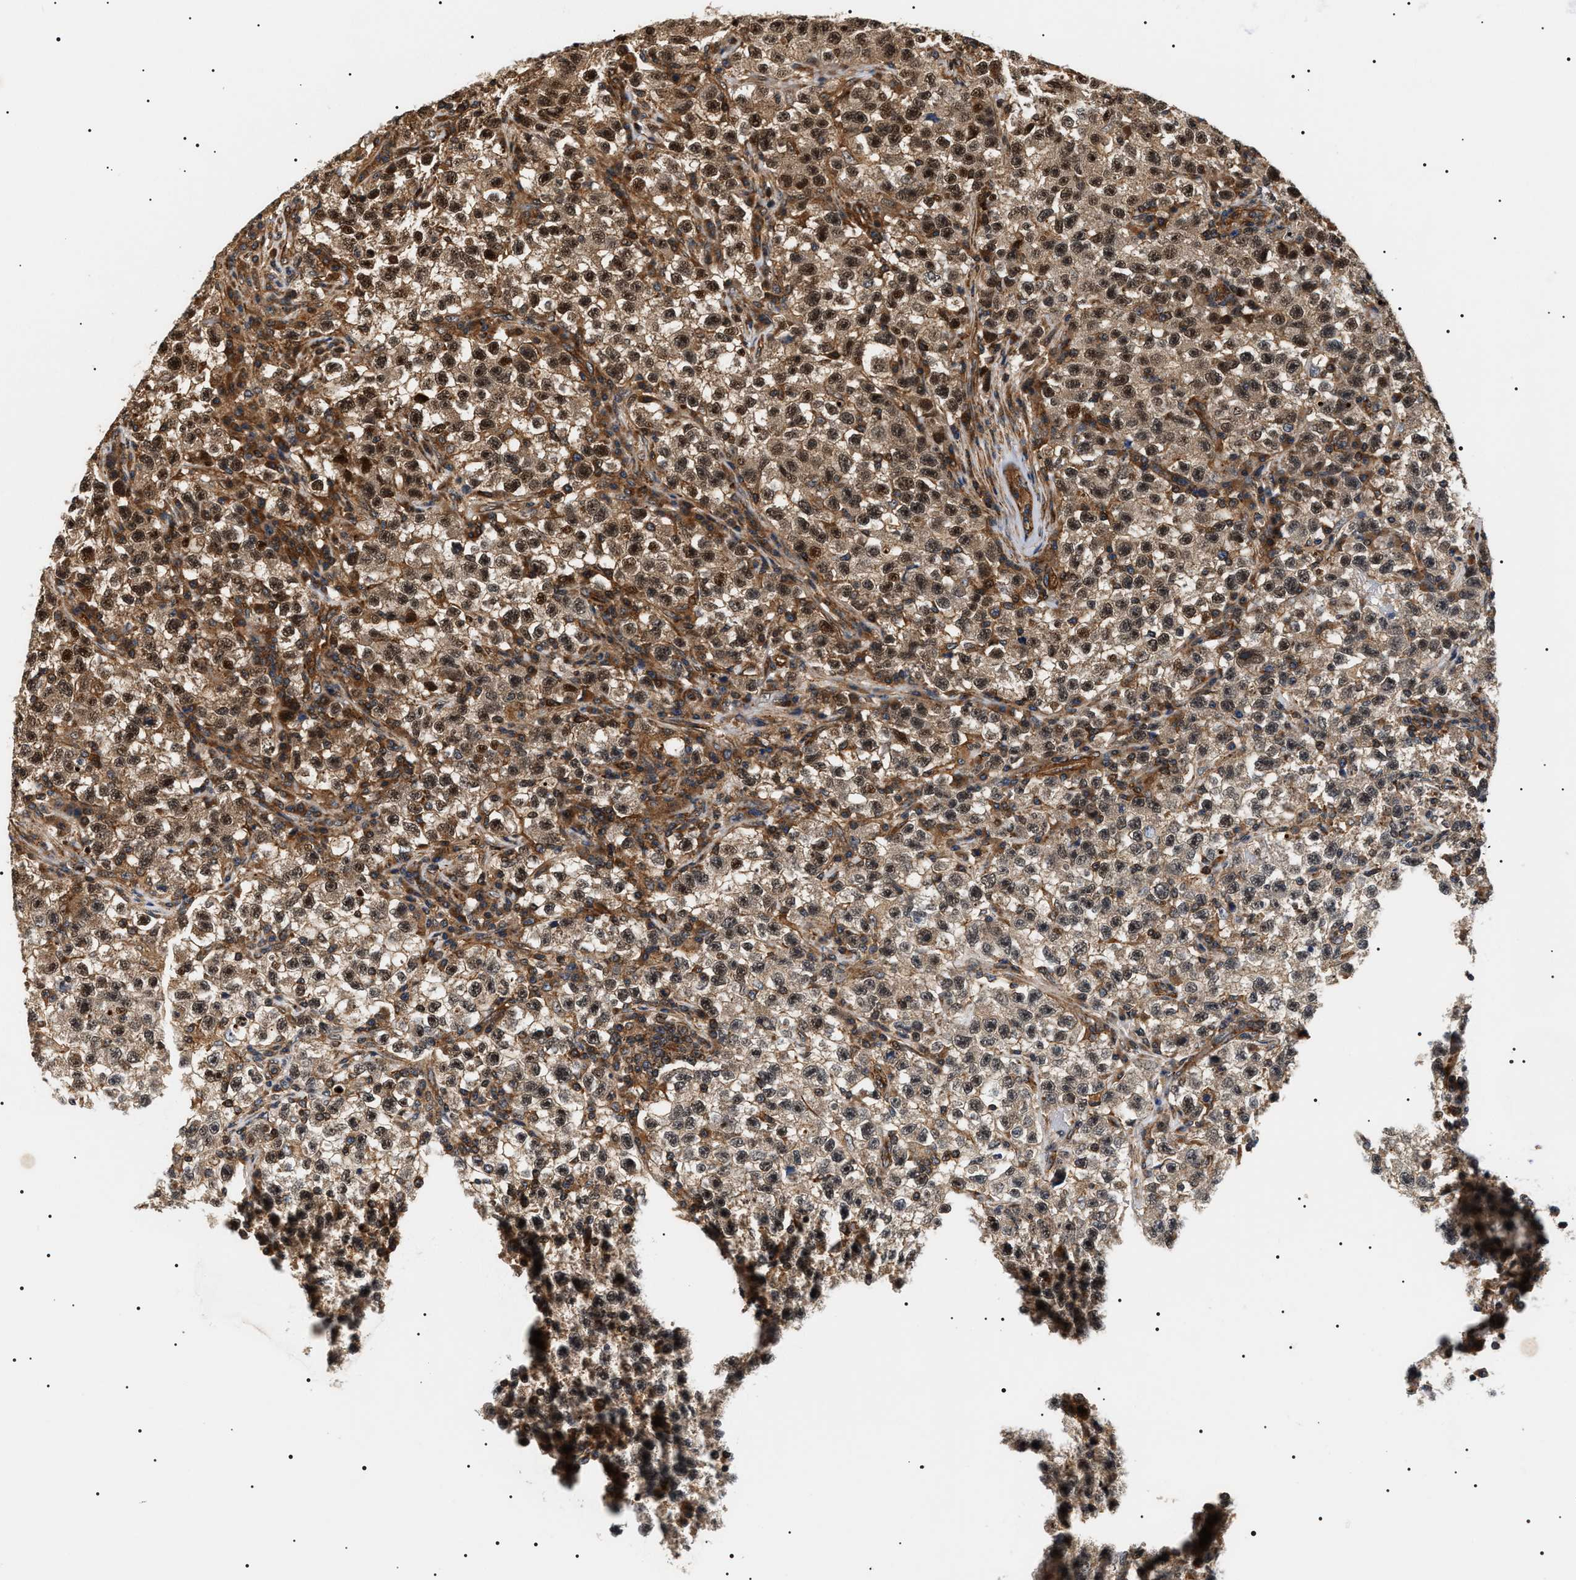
{"staining": {"intensity": "strong", "quantity": ">75%", "location": "cytoplasmic/membranous,nuclear"}, "tissue": "testis cancer", "cell_type": "Tumor cells", "image_type": "cancer", "snomed": [{"axis": "morphology", "description": "Seminoma, NOS"}, {"axis": "topography", "description": "Testis"}], "caption": "Protein staining by IHC shows strong cytoplasmic/membranous and nuclear staining in approximately >75% of tumor cells in testis cancer (seminoma). The protein is stained brown, and the nuclei are stained in blue (DAB IHC with brightfield microscopy, high magnification).", "gene": "SH3GLB2", "patient": {"sex": "male", "age": 22}}